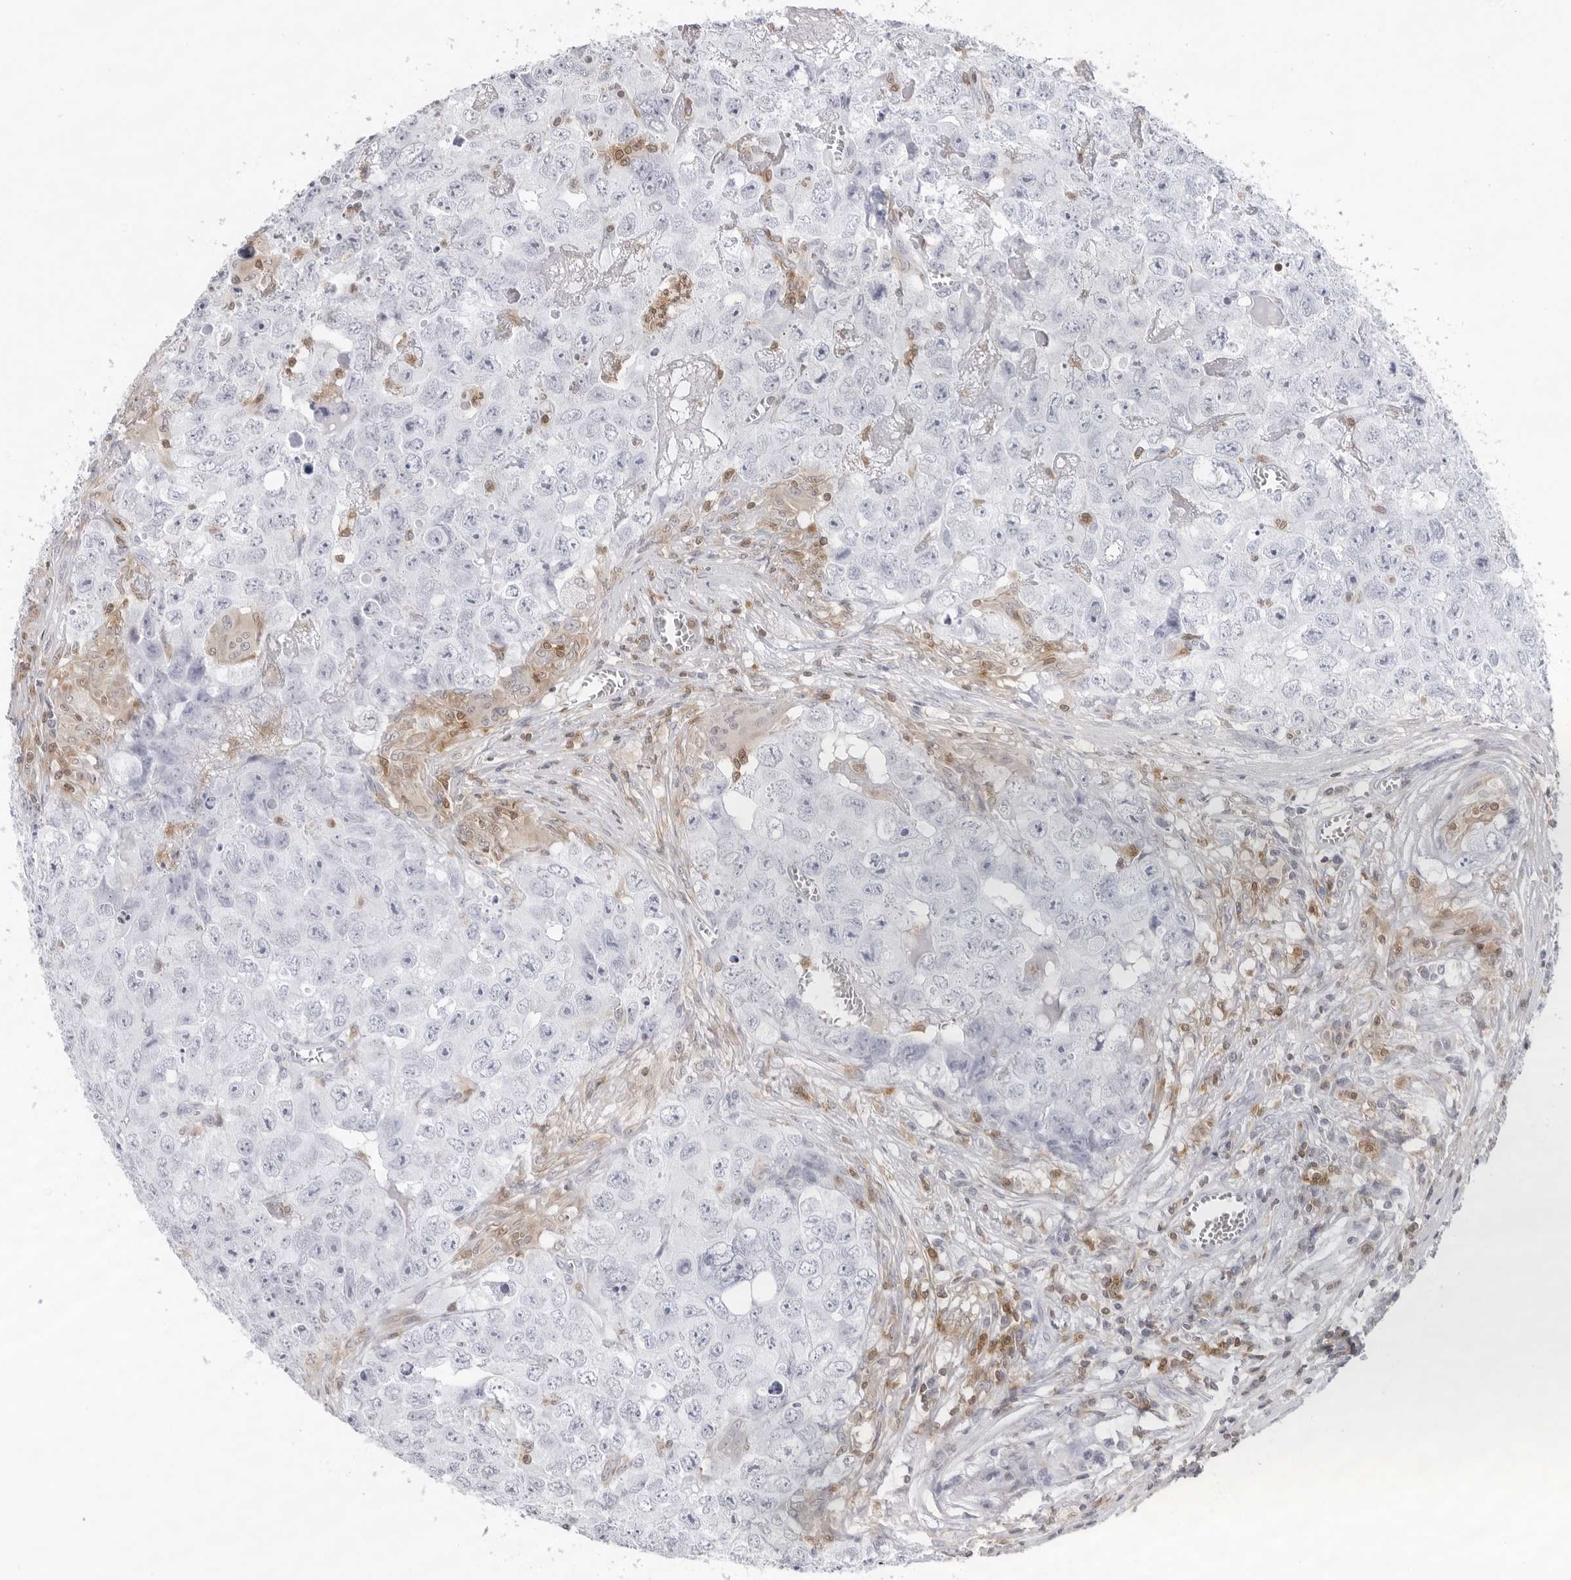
{"staining": {"intensity": "negative", "quantity": "none", "location": "none"}, "tissue": "testis cancer", "cell_type": "Tumor cells", "image_type": "cancer", "snomed": [{"axis": "morphology", "description": "Seminoma, NOS"}, {"axis": "morphology", "description": "Carcinoma, Embryonal, NOS"}, {"axis": "topography", "description": "Testis"}], "caption": "Immunohistochemistry image of seminoma (testis) stained for a protein (brown), which demonstrates no positivity in tumor cells.", "gene": "FMNL1", "patient": {"sex": "male", "age": 43}}